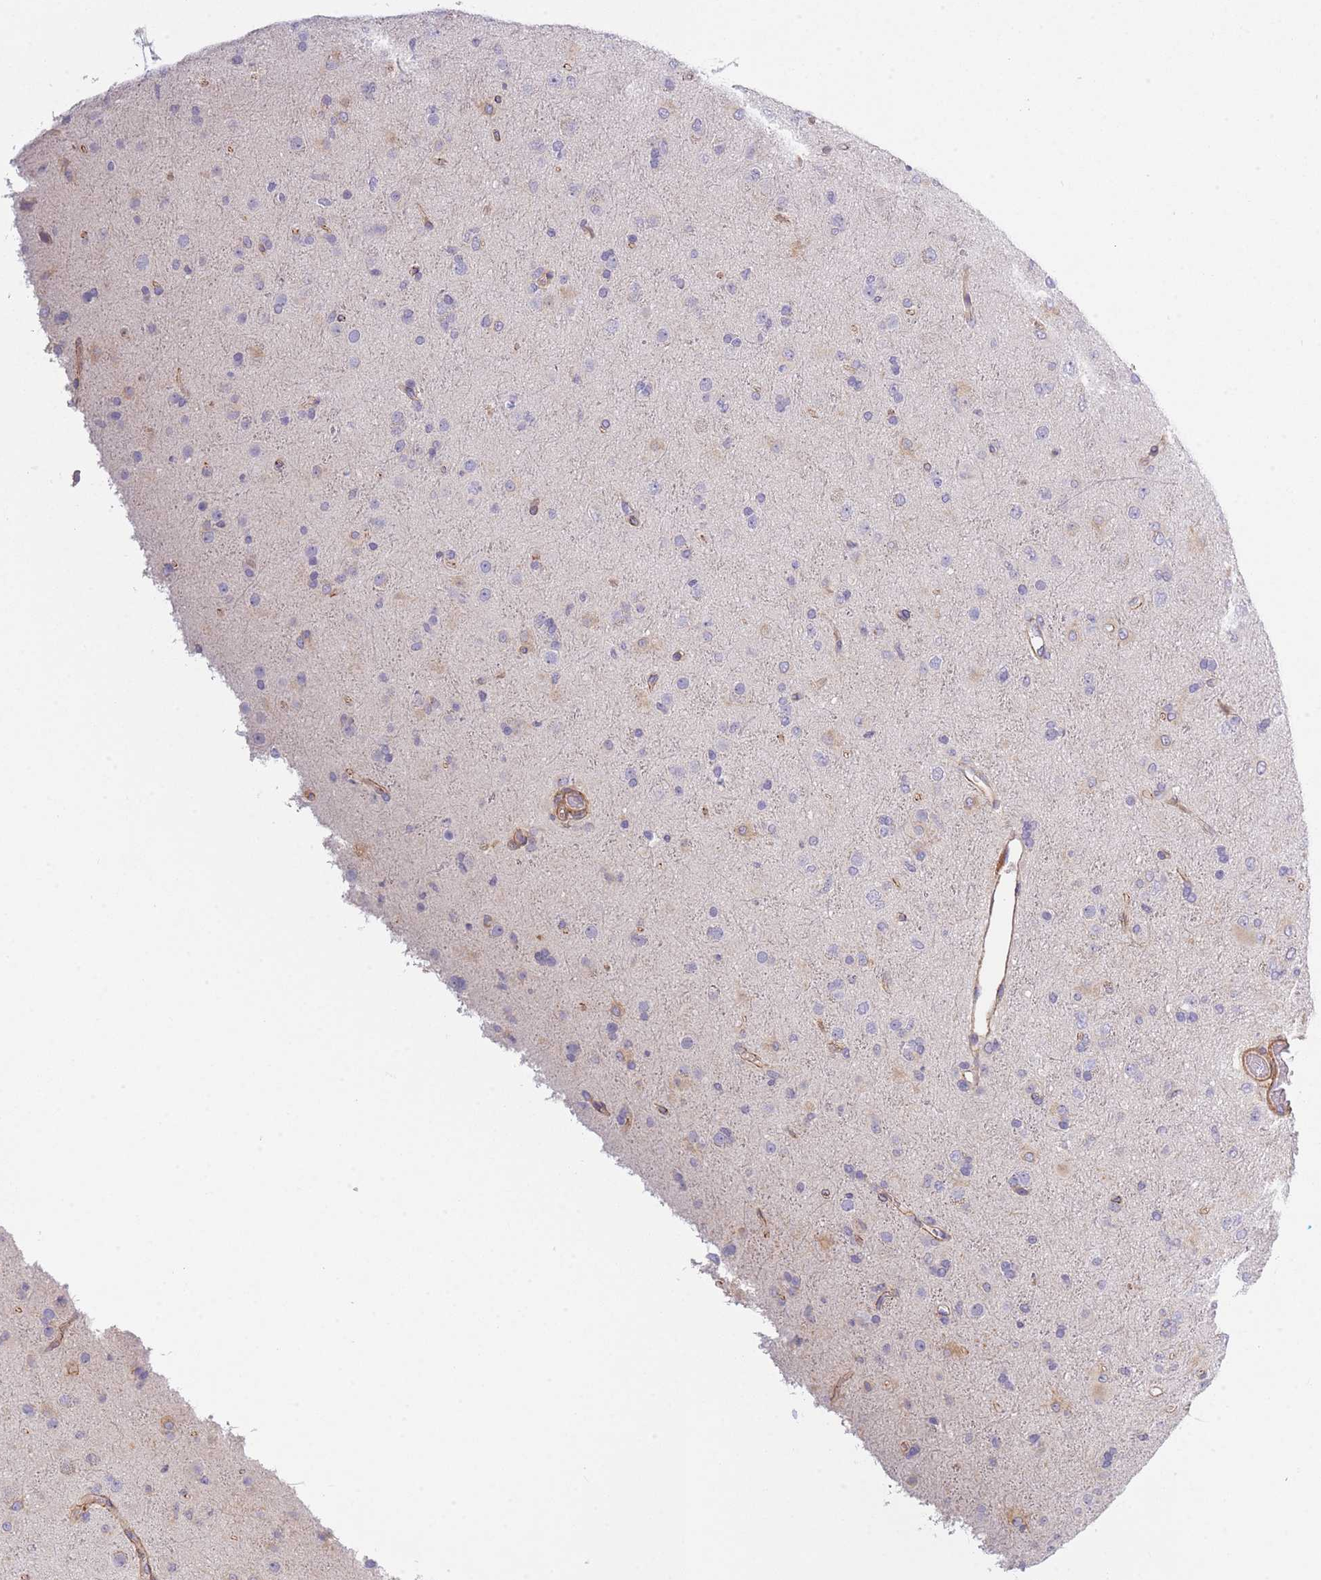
{"staining": {"intensity": "negative", "quantity": "none", "location": "none"}, "tissue": "glioma", "cell_type": "Tumor cells", "image_type": "cancer", "snomed": [{"axis": "morphology", "description": "Glioma, malignant, Low grade"}, {"axis": "topography", "description": "Brain"}], "caption": "The micrograph displays no significant positivity in tumor cells of low-grade glioma (malignant).", "gene": "SLC7A6", "patient": {"sex": "male", "age": 65}}